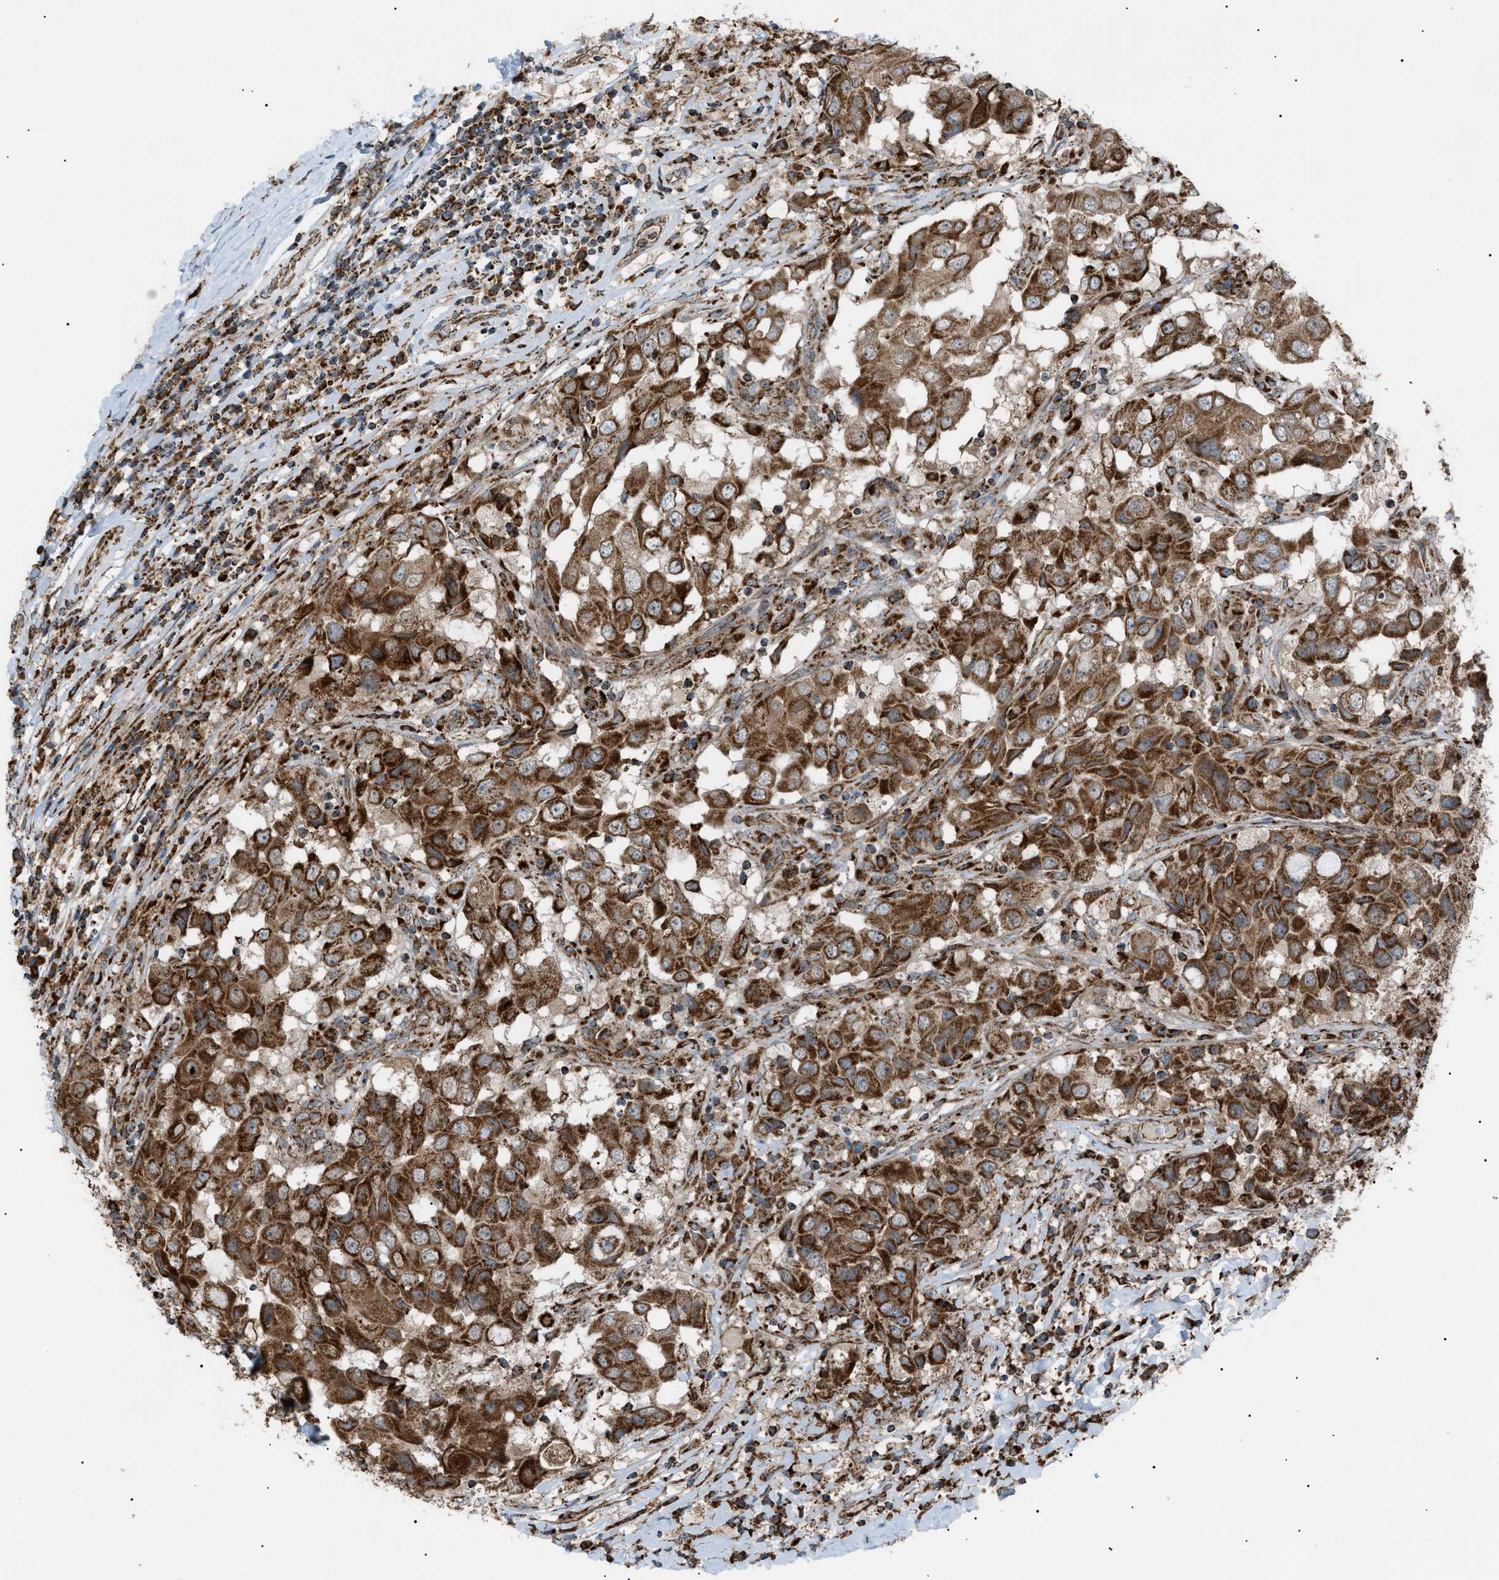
{"staining": {"intensity": "strong", "quantity": ">75%", "location": "cytoplasmic/membranous"}, "tissue": "breast cancer", "cell_type": "Tumor cells", "image_type": "cancer", "snomed": [{"axis": "morphology", "description": "Duct carcinoma"}, {"axis": "topography", "description": "Breast"}], "caption": "Strong cytoplasmic/membranous staining is present in approximately >75% of tumor cells in breast cancer.", "gene": "C1GALT1C1", "patient": {"sex": "female", "age": 27}}